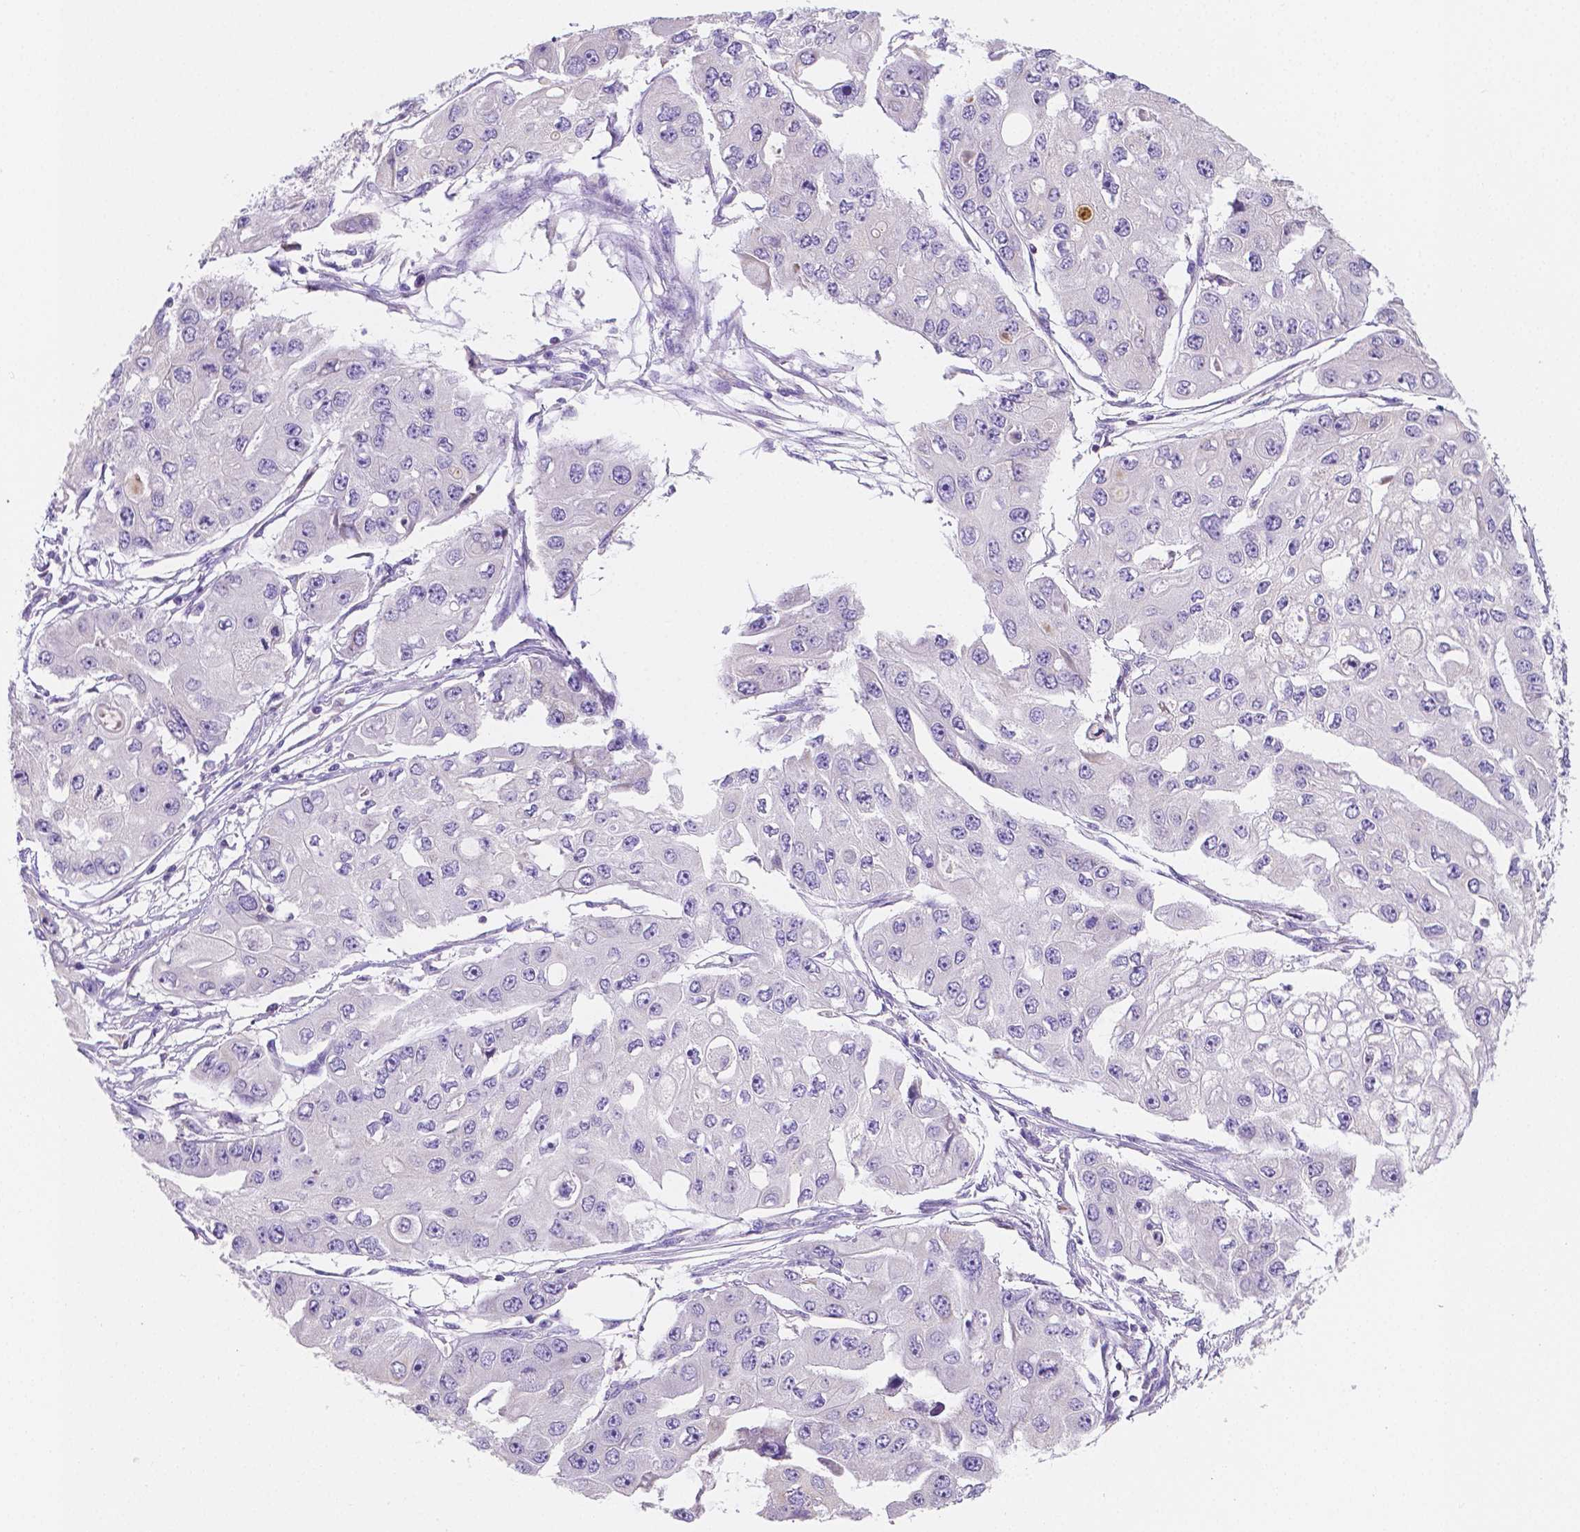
{"staining": {"intensity": "negative", "quantity": "none", "location": "none"}, "tissue": "ovarian cancer", "cell_type": "Tumor cells", "image_type": "cancer", "snomed": [{"axis": "morphology", "description": "Cystadenocarcinoma, serous, NOS"}, {"axis": "topography", "description": "Ovary"}], "caption": "This is an IHC image of human ovarian cancer (serous cystadenocarcinoma). There is no staining in tumor cells.", "gene": "TMEM130", "patient": {"sex": "female", "age": 56}}